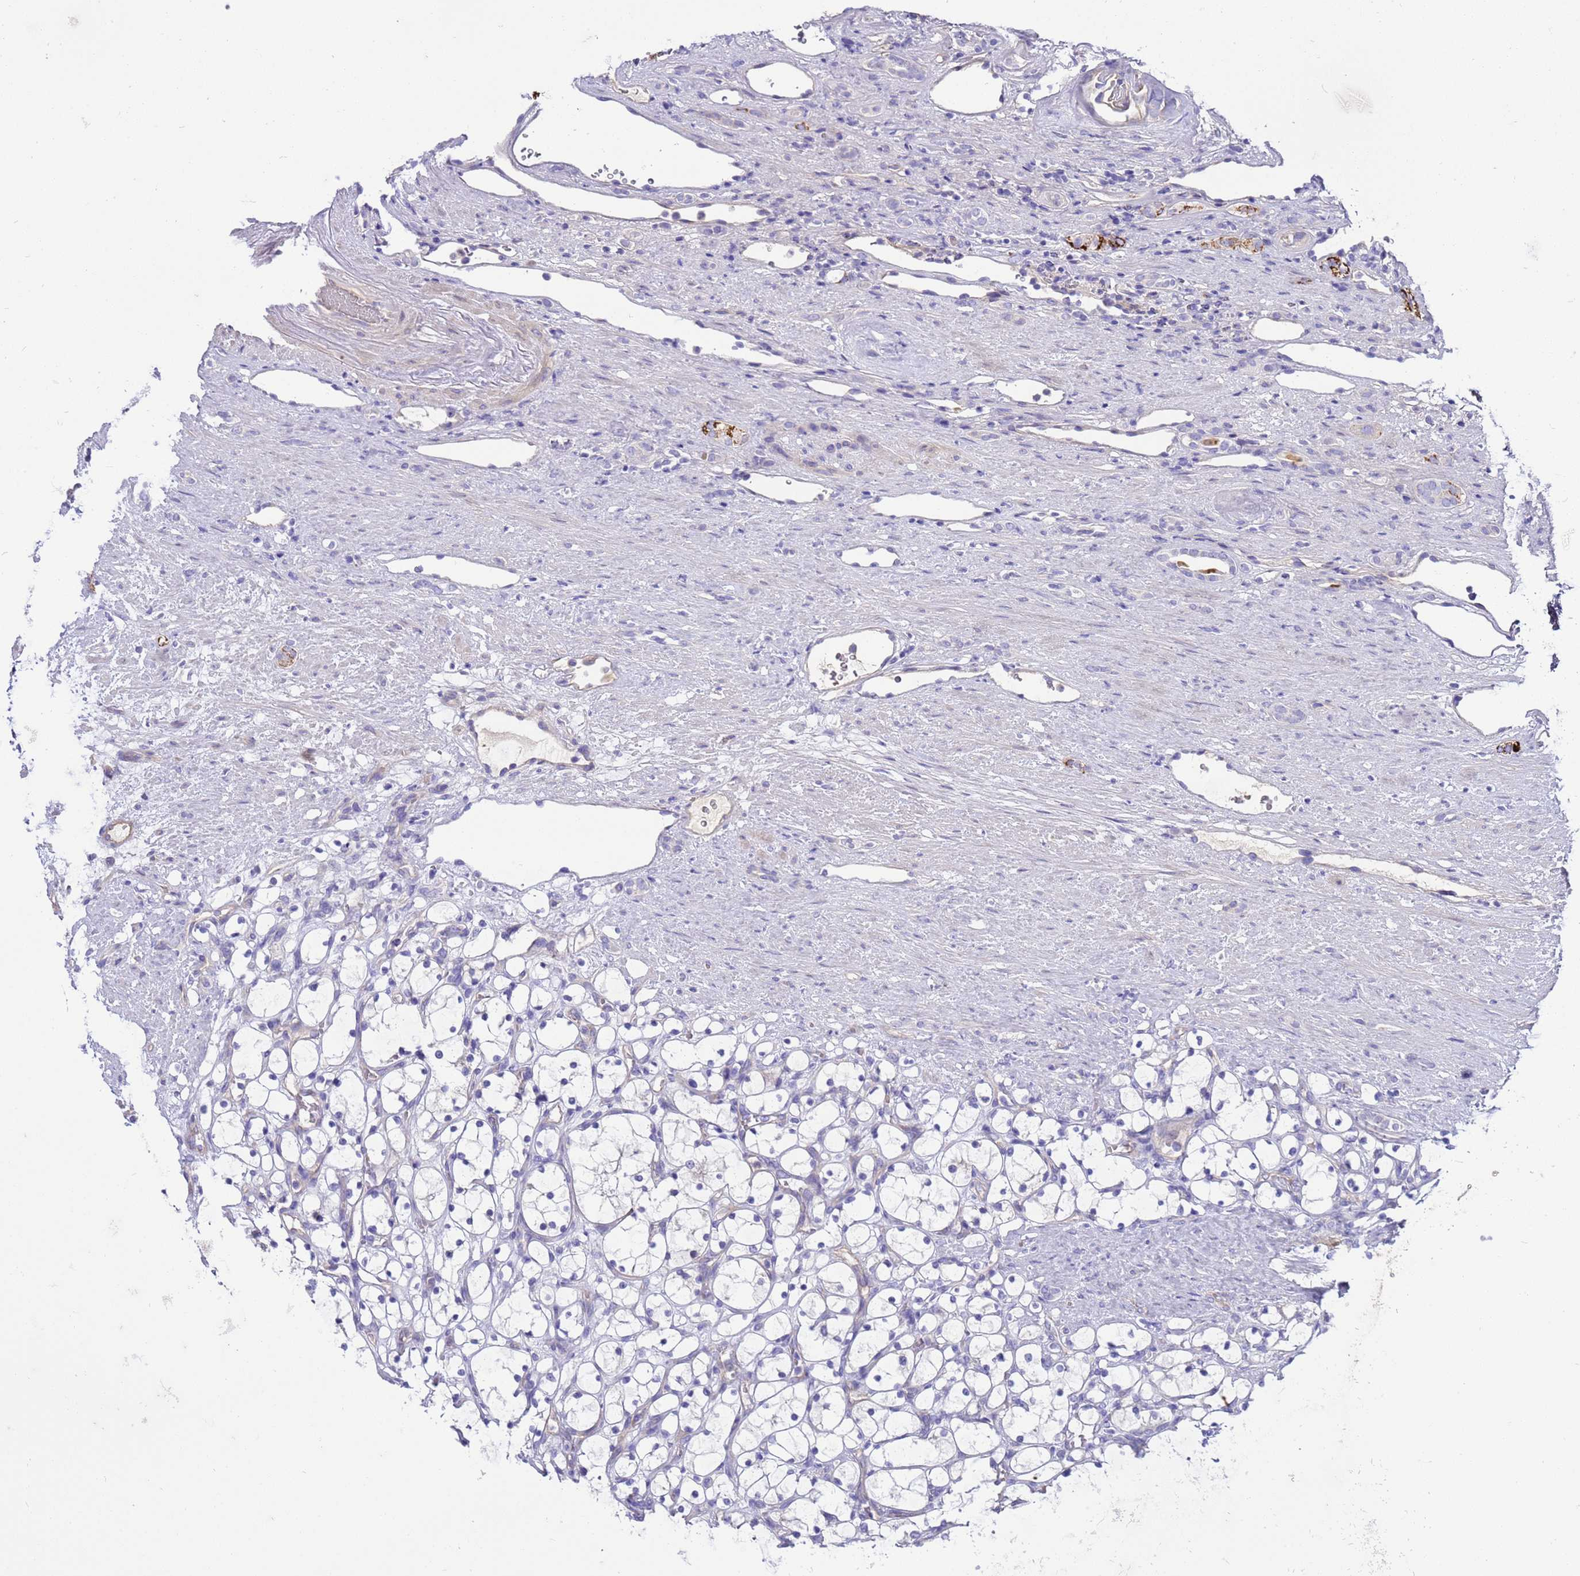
{"staining": {"intensity": "negative", "quantity": "none", "location": "none"}, "tissue": "renal cancer", "cell_type": "Tumor cells", "image_type": "cancer", "snomed": [{"axis": "morphology", "description": "Adenocarcinoma, NOS"}, {"axis": "topography", "description": "Kidney"}], "caption": "This is an immunohistochemistry histopathology image of renal adenocarcinoma. There is no positivity in tumor cells.", "gene": "RIPPLY2", "patient": {"sex": "female", "age": 69}}